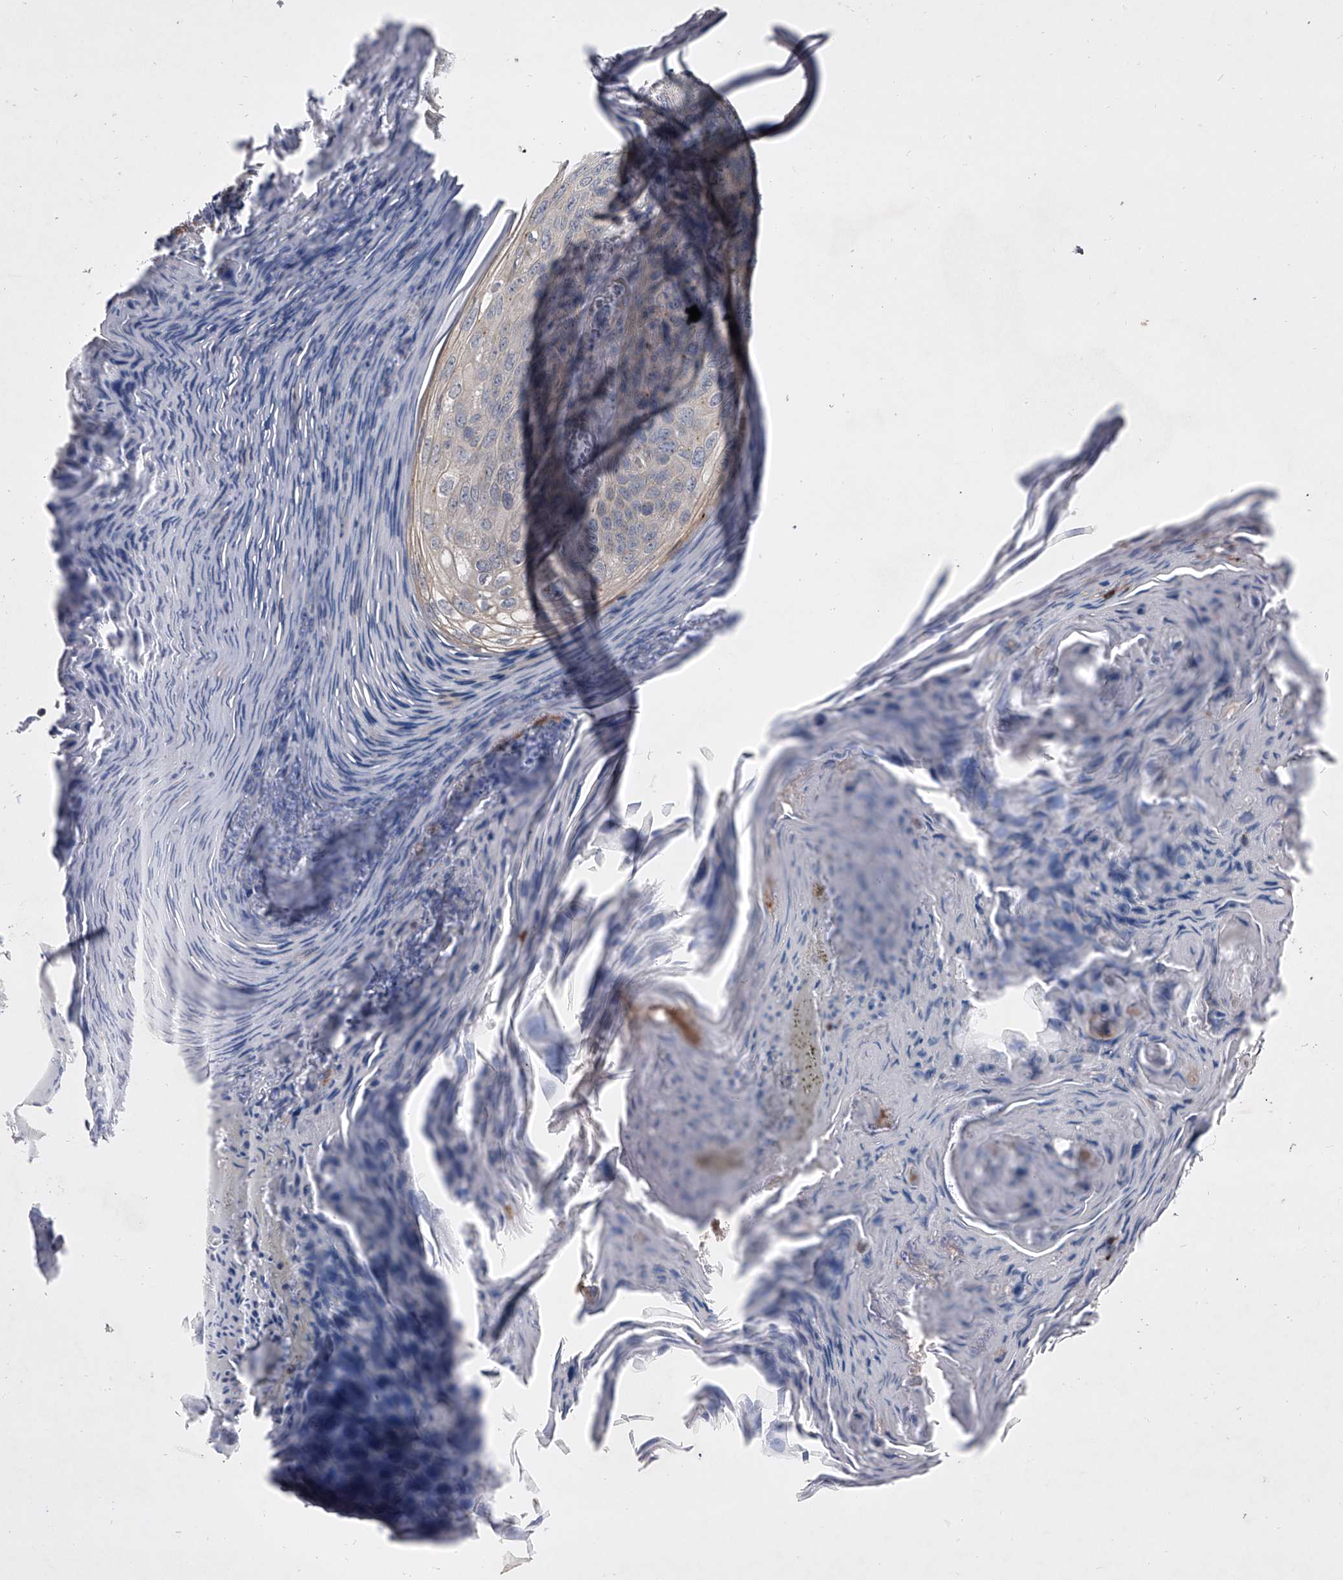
{"staining": {"intensity": "negative", "quantity": "none", "location": "none"}, "tissue": "skin cancer", "cell_type": "Tumor cells", "image_type": "cancer", "snomed": [{"axis": "morphology", "description": "Squamous cell carcinoma, NOS"}, {"axis": "topography", "description": "Skin"}], "caption": "This histopathology image is of skin squamous cell carcinoma stained with immunohistochemistry (IHC) to label a protein in brown with the nuclei are counter-stained blue. There is no staining in tumor cells.", "gene": "HEATR6", "patient": {"sex": "female", "age": 90}}